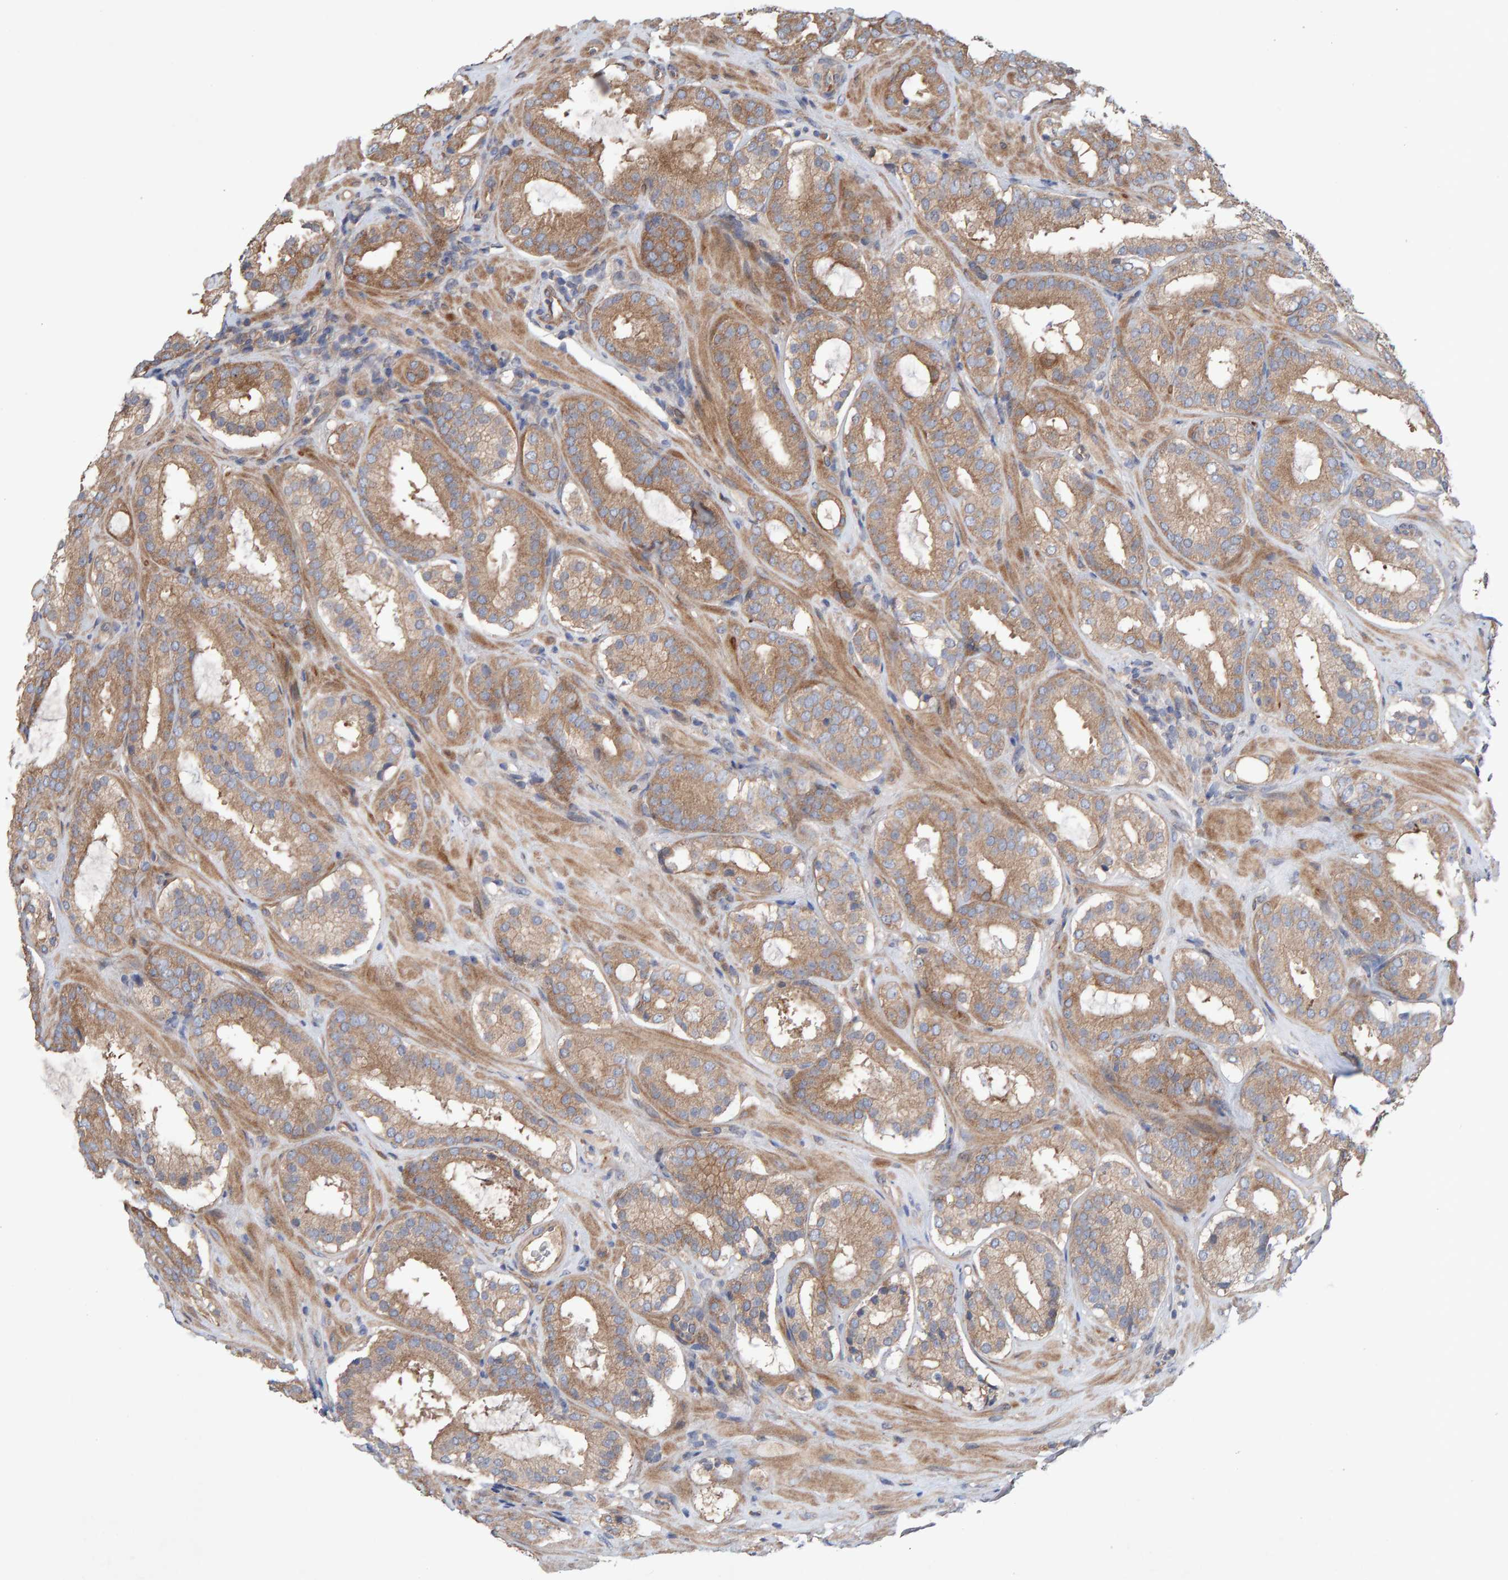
{"staining": {"intensity": "moderate", "quantity": ">75%", "location": "cytoplasmic/membranous"}, "tissue": "prostate cancer", "cell_type": "Tumor cells", "image_type": "cancer", "snomed": [{"axis": "morphology", "description": "Adenocarcinoma, Low grade"}, {"axis": "topography", "description": "Prostate"}], "caption": "Moderate cytoplasmic/membranous positivity is appreciated in approximately >75% of tumor cells in adenocarcinoma (low-grade) (prostate).", "gene": "LRSAM1", "patient": {"sex": "male", "age": 69}}